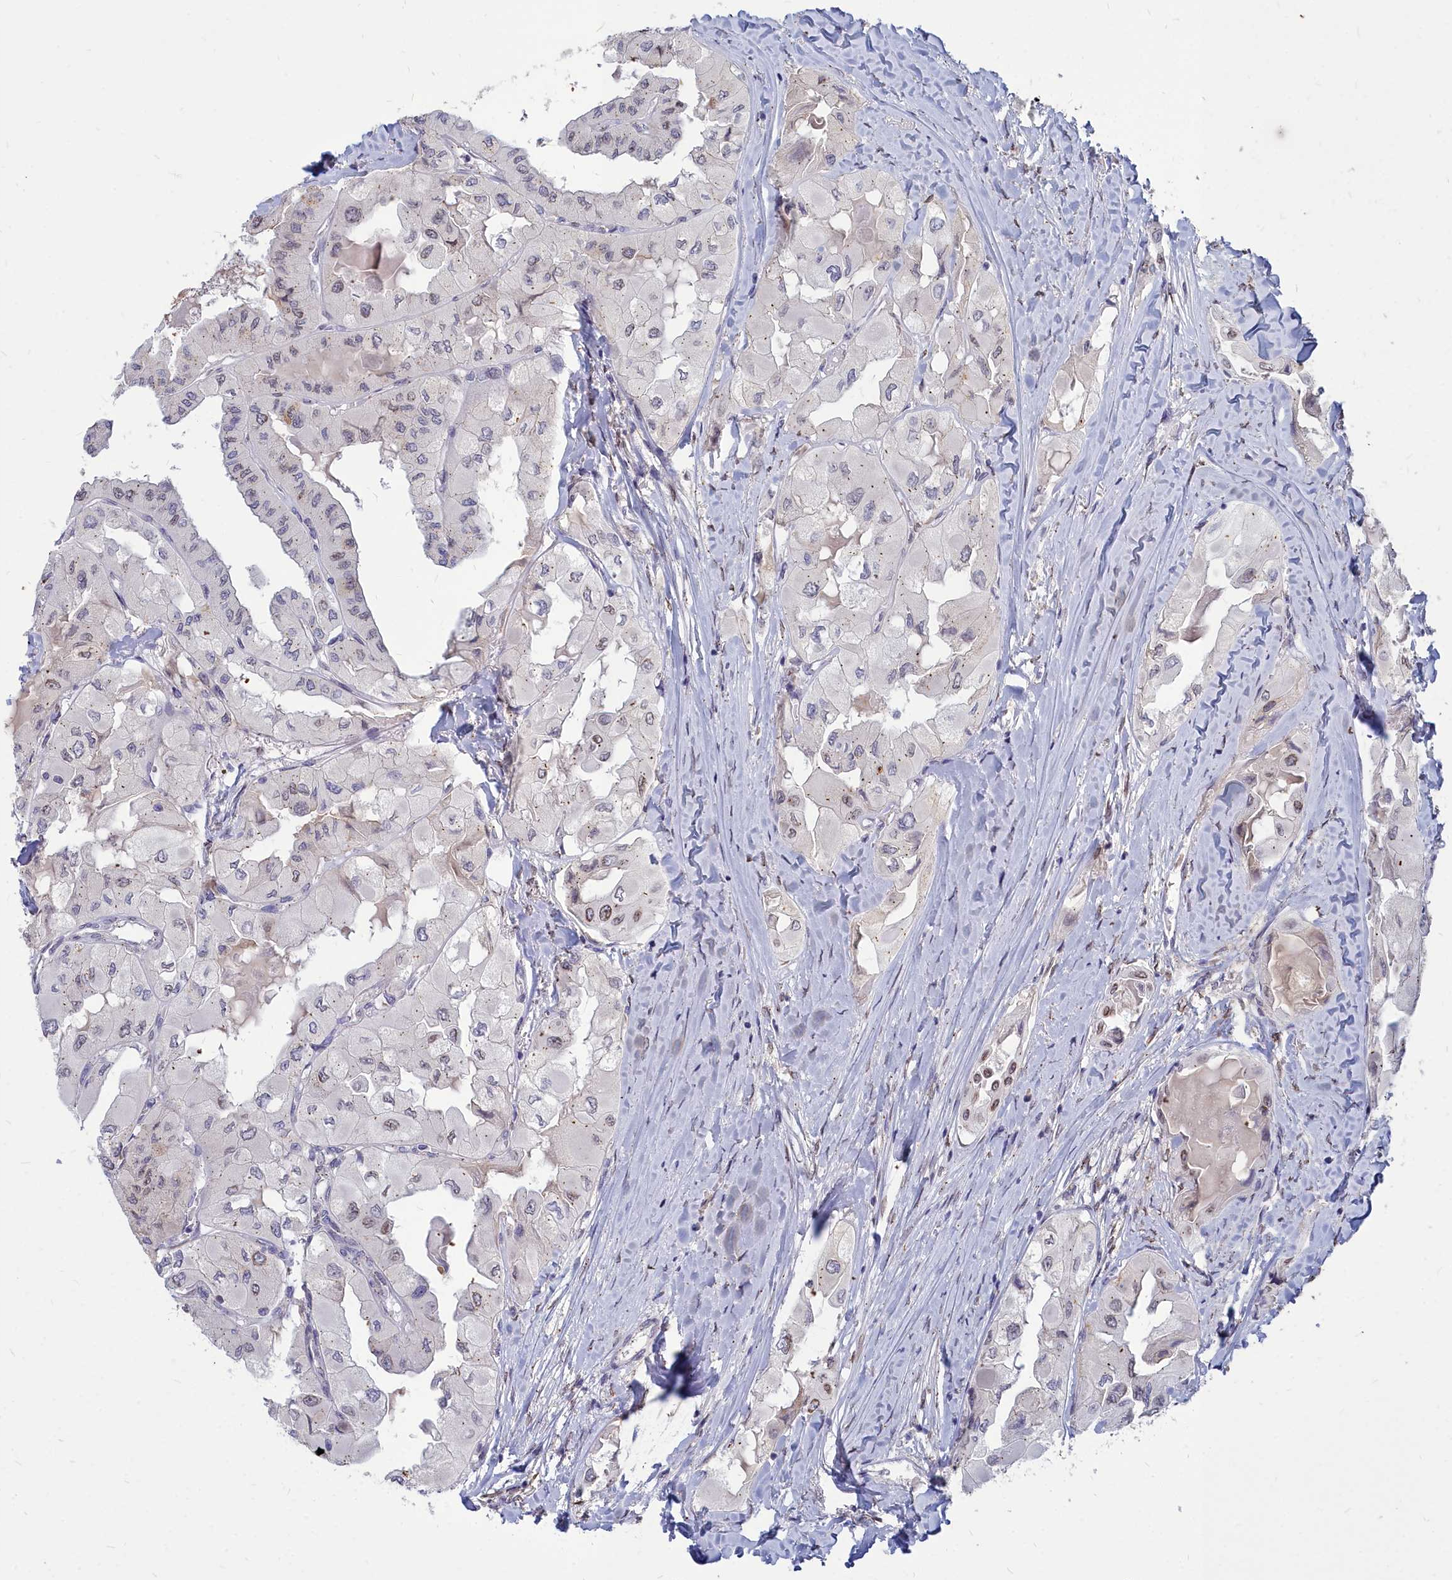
{"staining": {"intensity": "weak", "quantity": "<25%", "location": "nuclear"}, "tissue": "thyroid cancer", "cell_type": "Tumor cells", "image_type": "cancer", "snomed": [{"axis": "morphology", "description": "Normal tissue, NOS"}, {"axis": "morphology", "description": "Papillary adenocarcinoma, NOS"}, {"axis": "topography", "description": "Thyroid gland"}], "caption": "A histopathology image of thyroid papillary adenocarcinoma stained for a protein demonstrates no brown staining in tumor cells.", "gene": "NOXA1", "patient": {"sex": "female", "age": 59}}